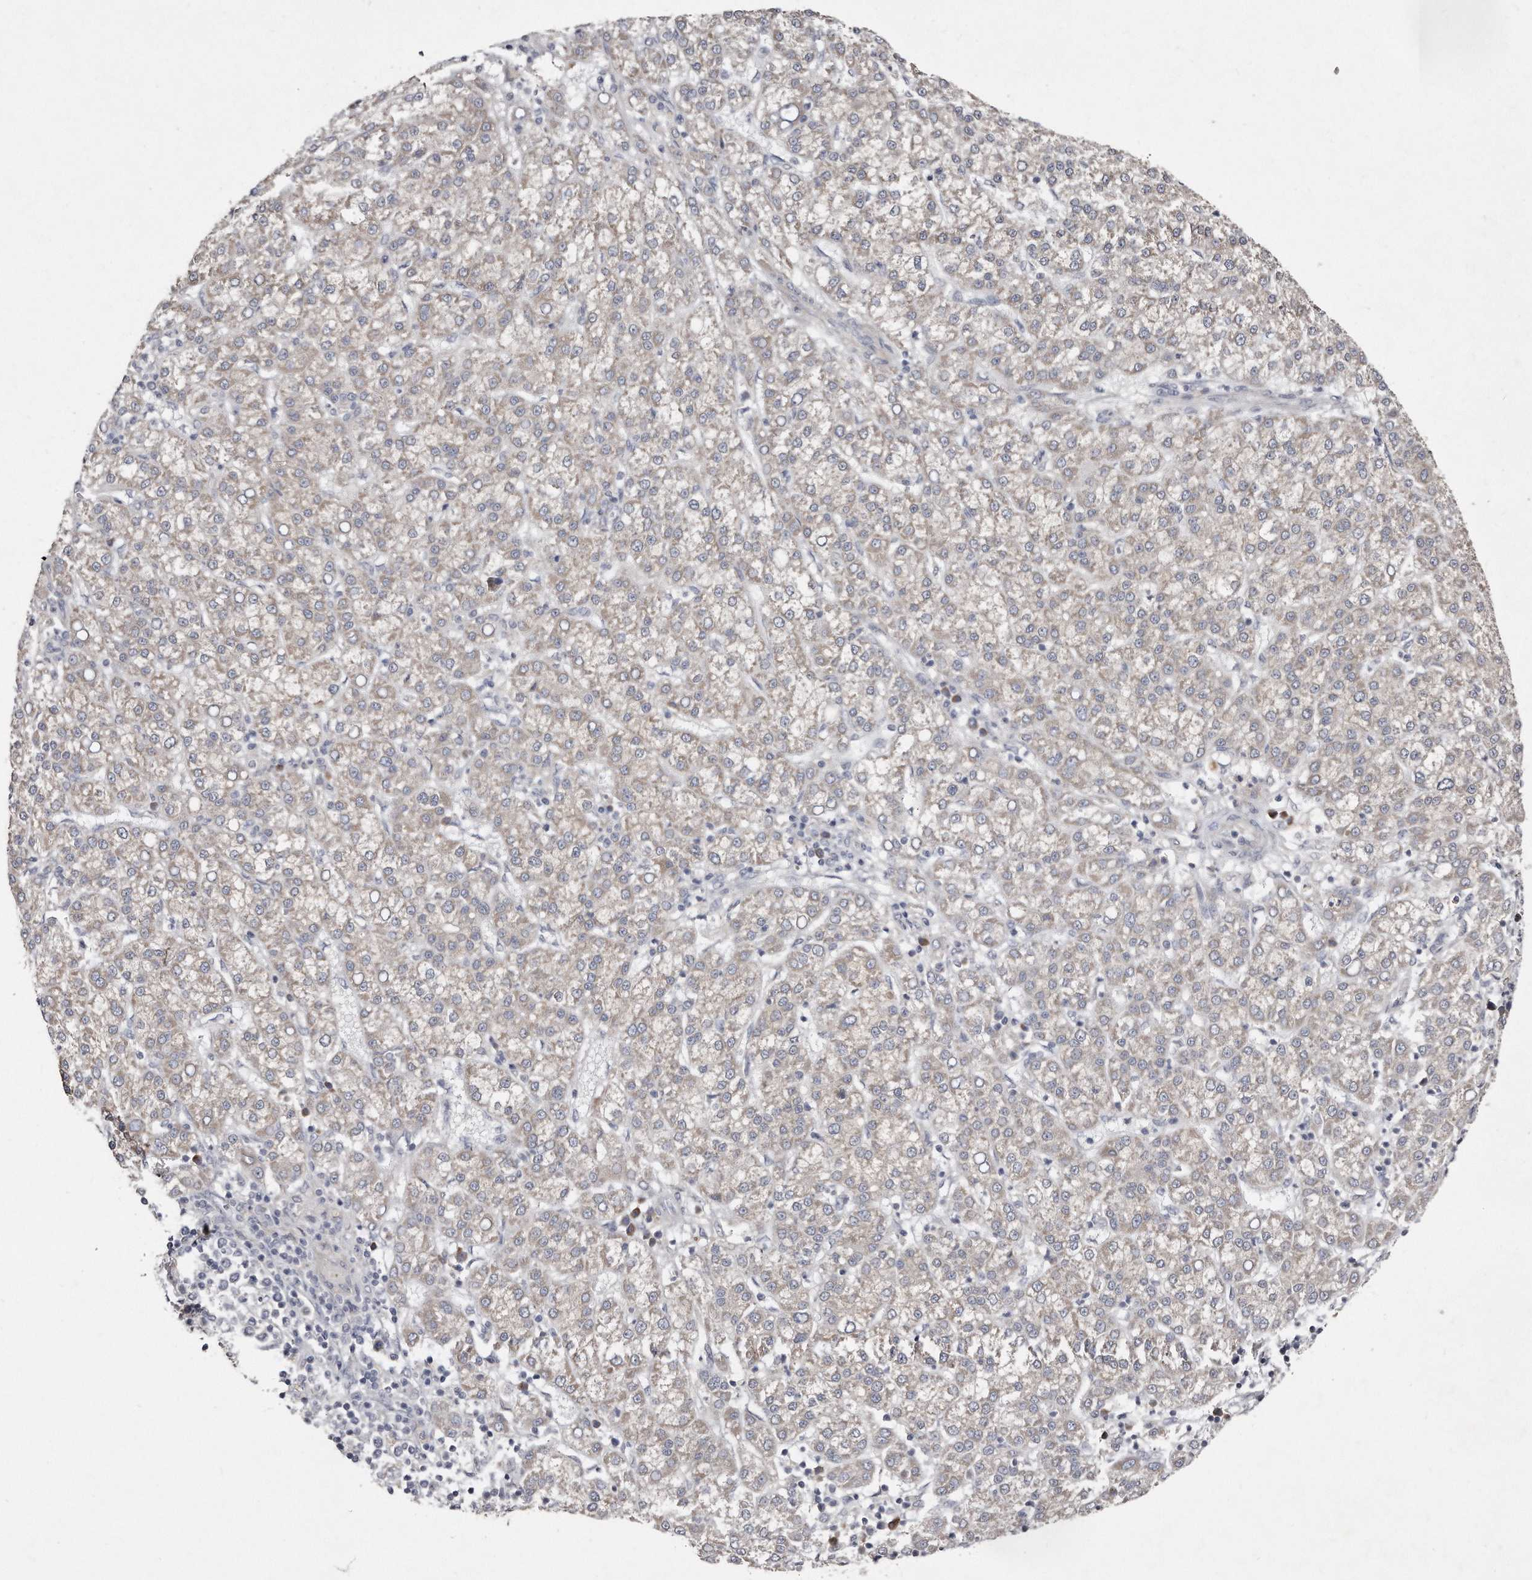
{"staining": {"intensity": "weak", "quantity": "<25%", "location": "cytoplasmic/membranous"}, "tissue": "liver cancer", "cell_type": "Tumor cells", "image_type": "cancer", "snomed": [{"axis": "morphology", "description": "Carcinoma, Hepatocellular, NOS"}, {"axis": "topography", "description": "Liver"}], "caption": "High power microscopy photomicrograph of an immunohistochemistry (IHC) histopathology image of liver cancer (hepatocellular carcinoma), revealing no significant positivity in tumor cells. (DAB immunohistochemistry (IHC), high magnification).", "gene": "TECR", "patient": {"sex": "female", "age": 58}}